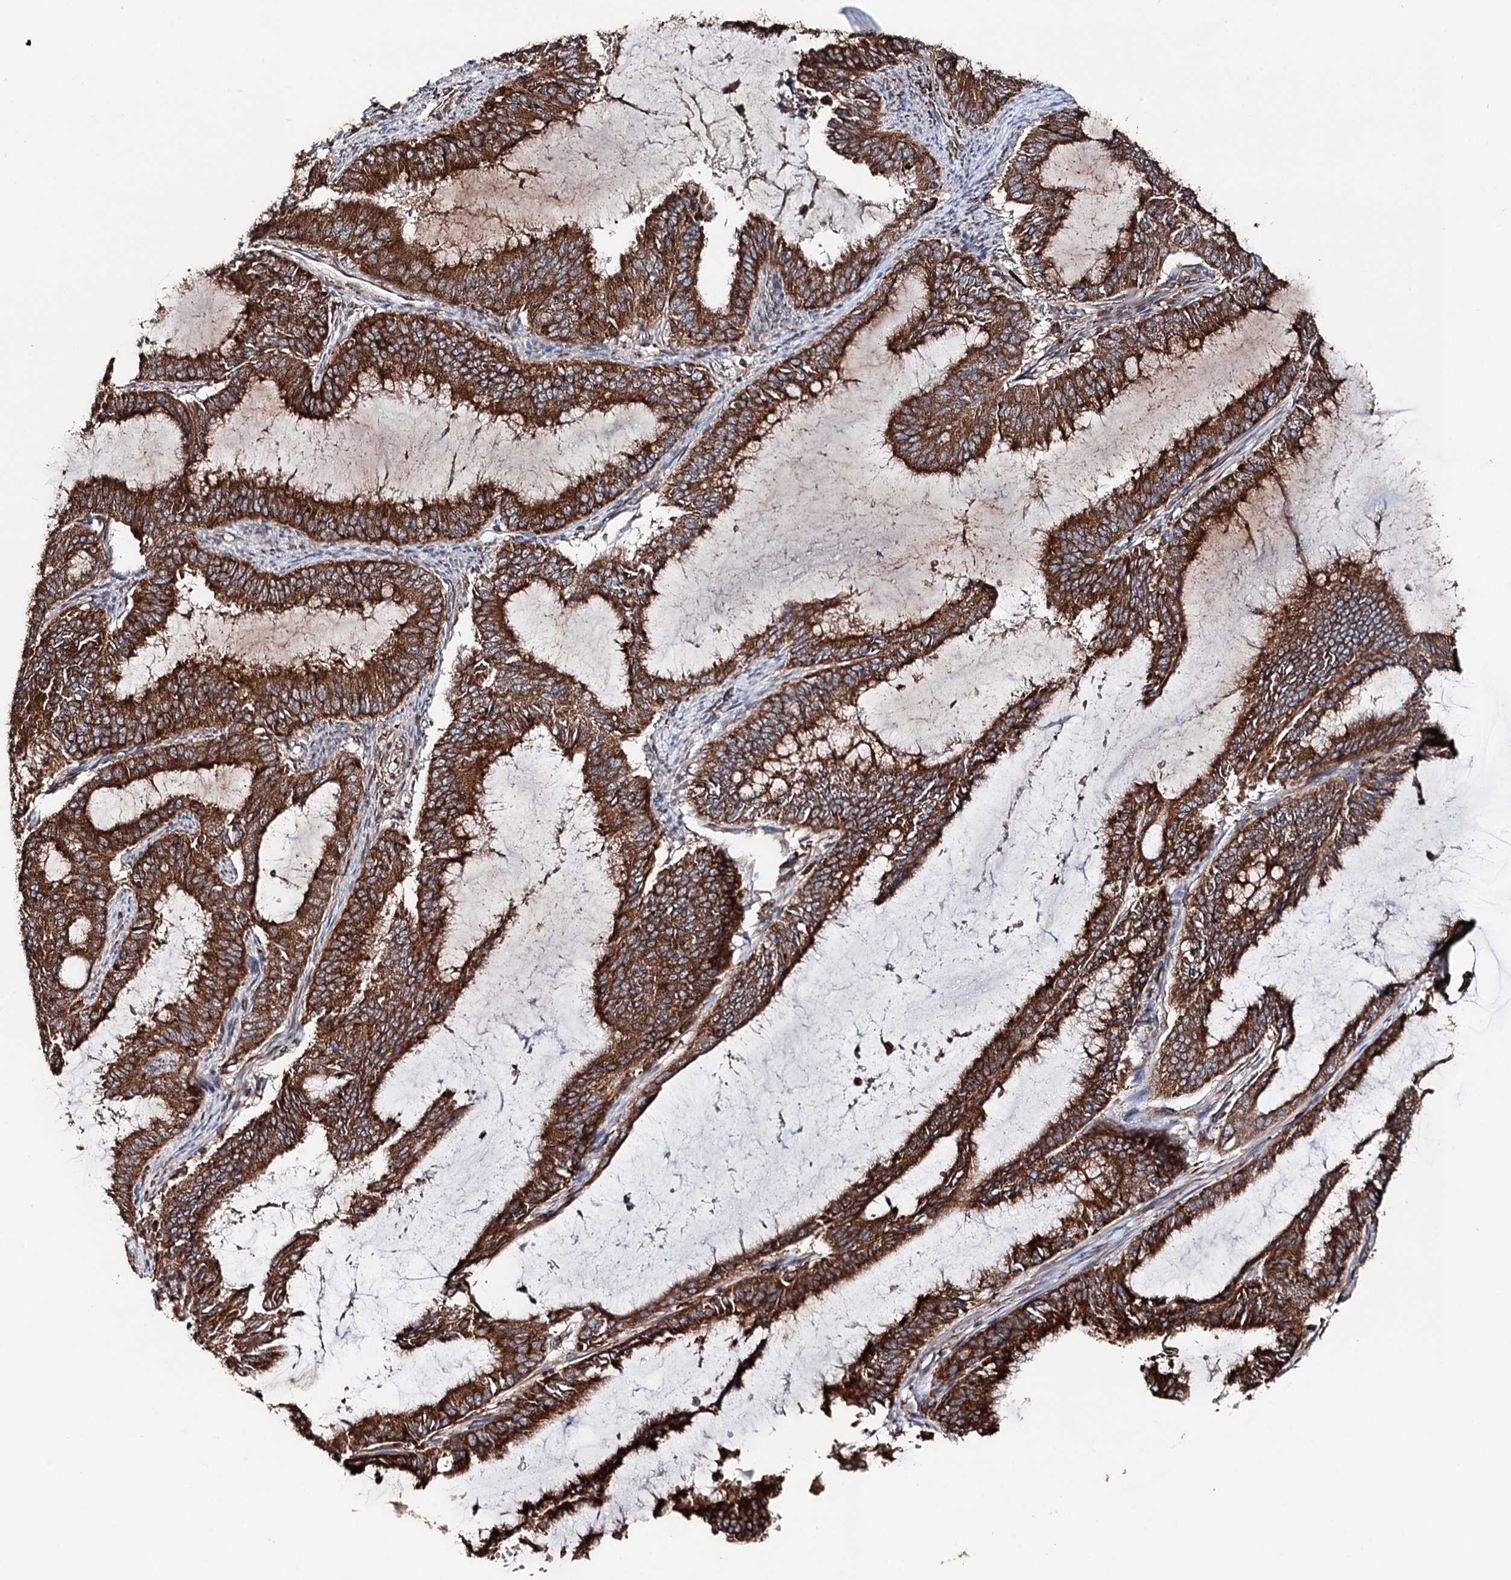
{"staining": {"intensity": "strong", "quantity": ">75%", "location": "cytoplasmic/membranous"}, "tissue": "endometrial cancer", "cell_type": "Tumor cells", "image_type": "cancer", "snomed": [{"axis": "morphology", "description": "Adenocarcinoma, NOS"}, {"axis": "topography", "description": "Endometrium"}], "caption": "Strong cytoplasmic/membranous protein expression is appreciated in approximately >75% of tumor cells in endometrial cancer (adenocarcinoma).", "gene": "ERP29", "patient": {"sex": "female", "age": 51}}